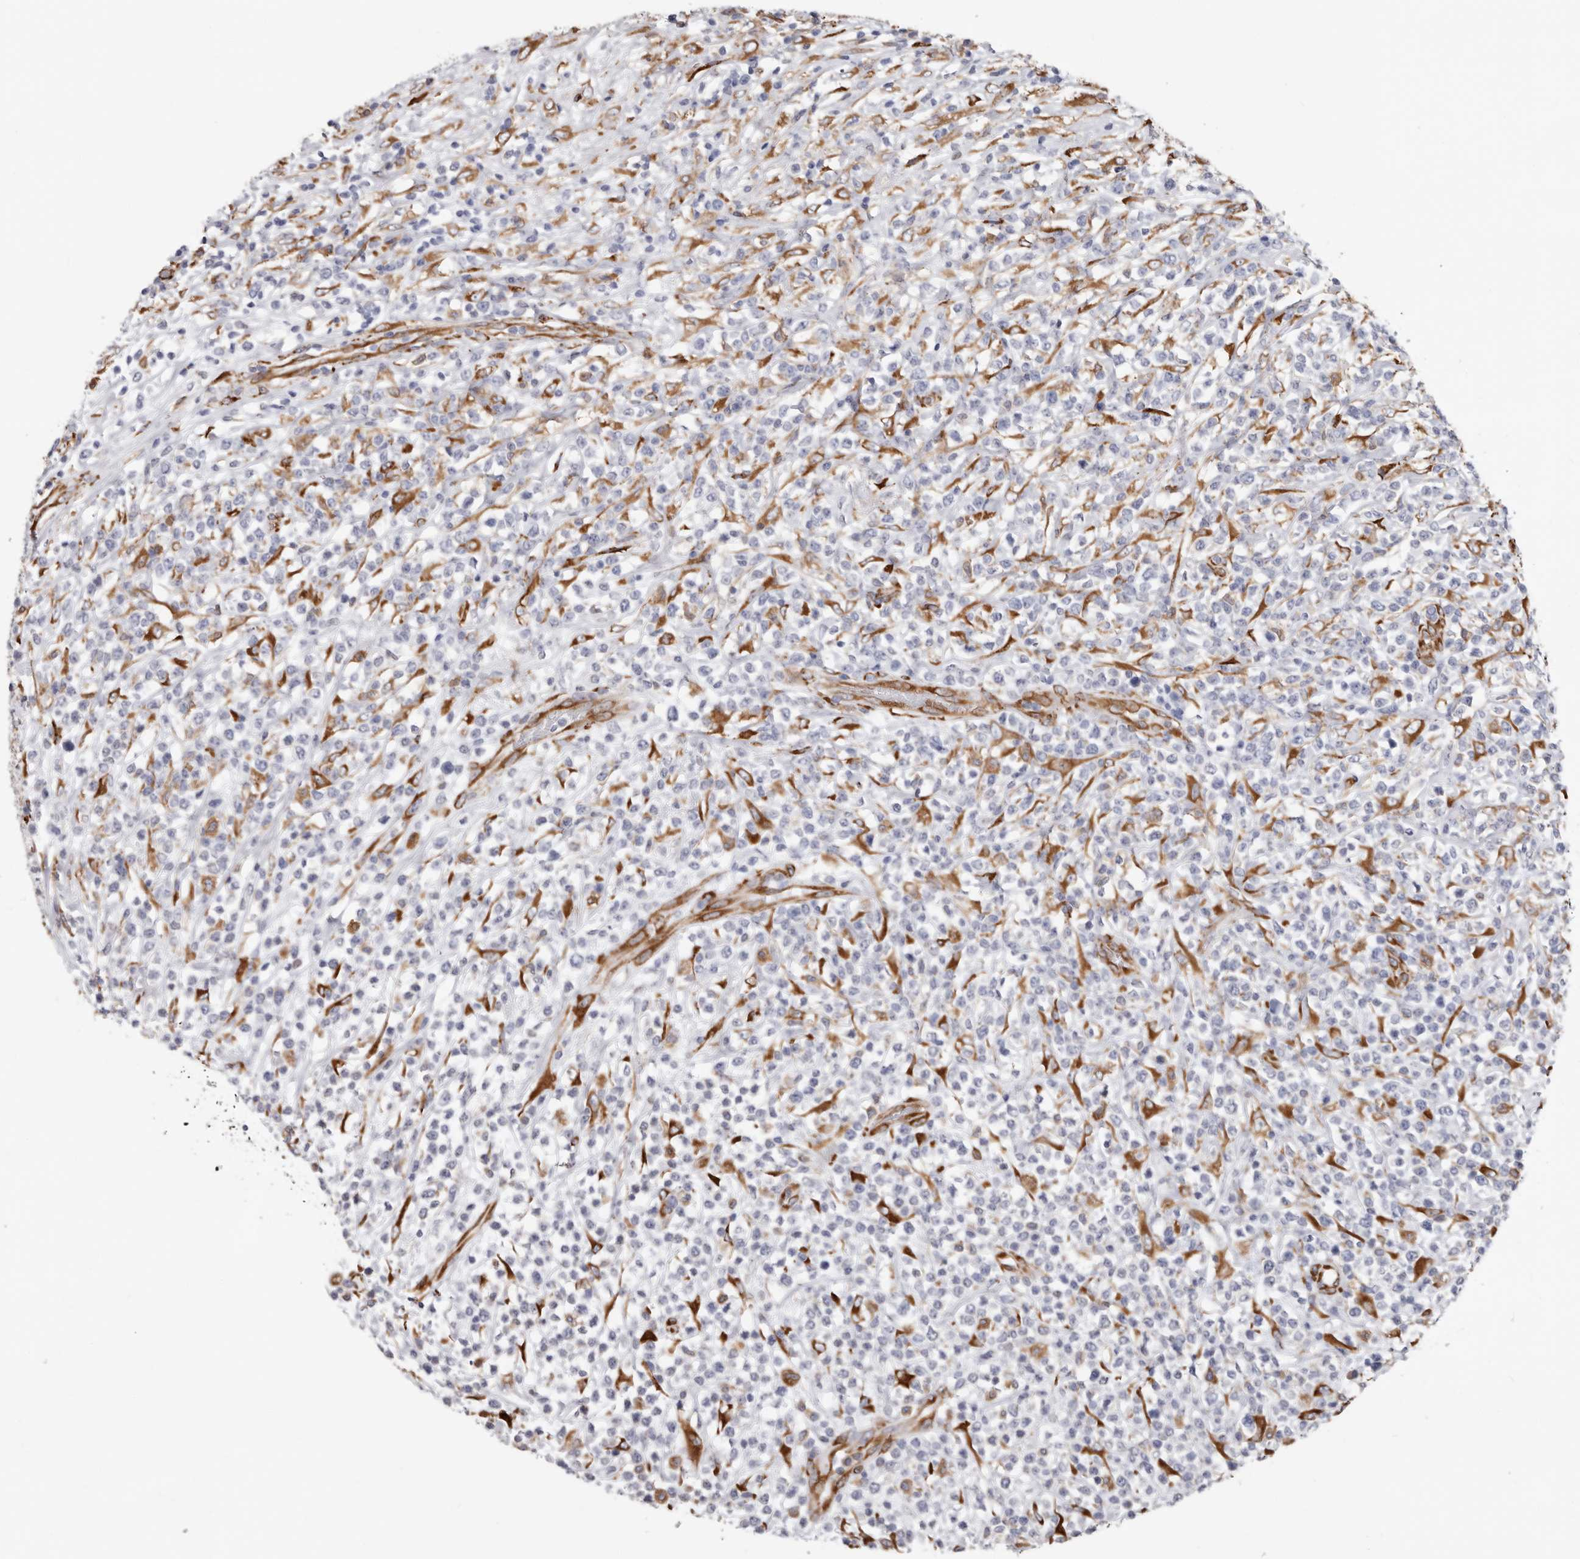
{"staining": {"intensity": "negative", "quantity": "none", "location": "none"}, "tissue": "lymphoma", "cell_type": "Tumor cells", "image_type": "cancer", "snomed": [{"axis": "morphology", "description": "Malignant lymphoma, non-Hodgkin's type, High grade"}, {"axis": "topography", "description": "Colon"}], "caption": "Protein analysis of lymphoma shows no significant staining in tumor cells.", "gene": "SEMA3E", "patient": {"sex": "female", "age": 53}}